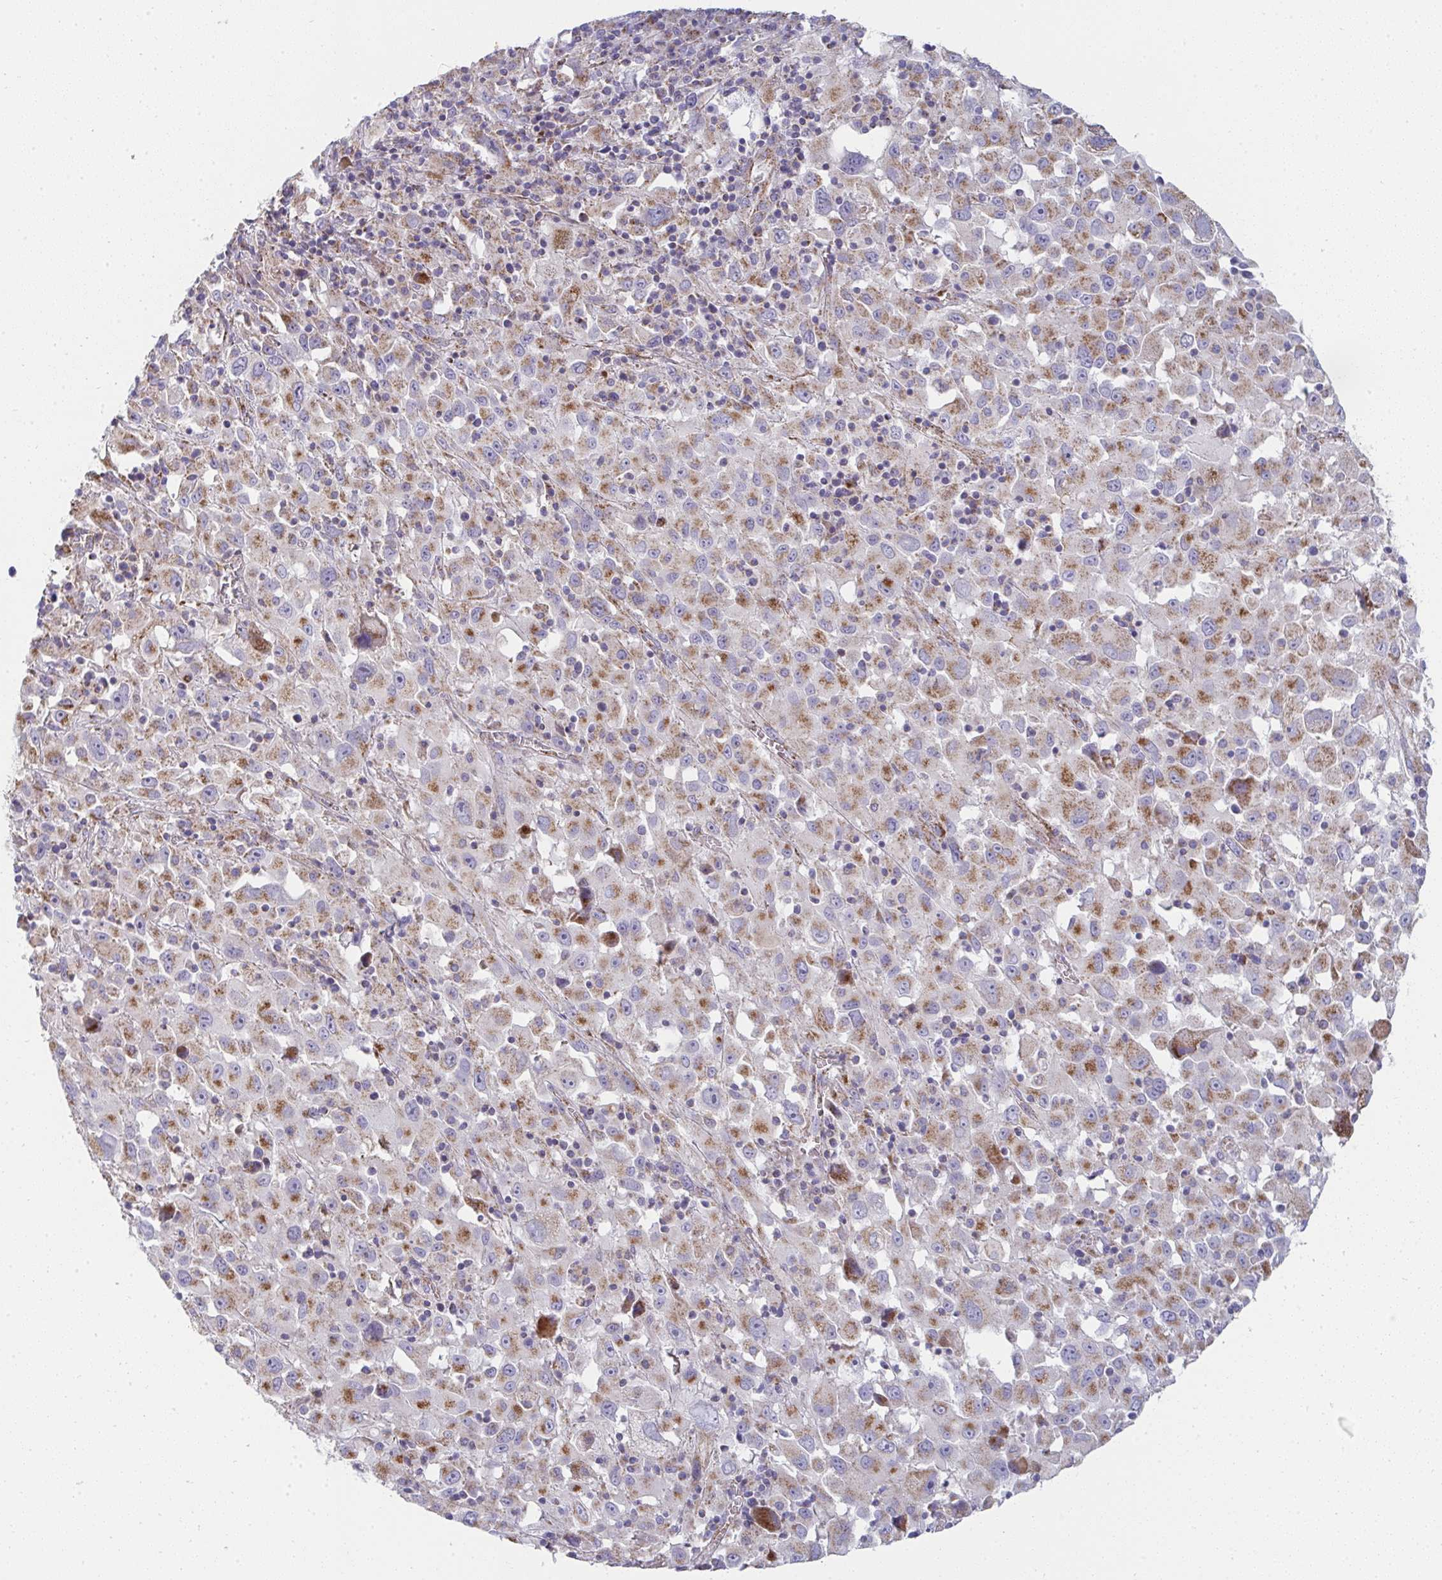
{"staining": {"intensity": "moderate", "quantity": ">75%", "location": "cytoplasmic/membranous"}, "tissue": "melanoma", "cell_type": "Tumor cells", "image_type": "cancer", "snomed": [{"axis": "morphology", "description": "Malignant melanoma, Metastatic site"}, {"axis": "topography", "description": "Soft tissue"}], "caption": "High-magnification brightfield microscopy of malignant melanoma (metastatic site) stained with DAB (3,3'-diaminobenzidine) (brown) and counterstained with hematoxylin (blue). tumor cells exhibit moderate cytoplasmic/membranous staining is identified in approximately>75% of cells.", "gene": "FAHD1", "patient": {"sex": "male", "age": 50}}